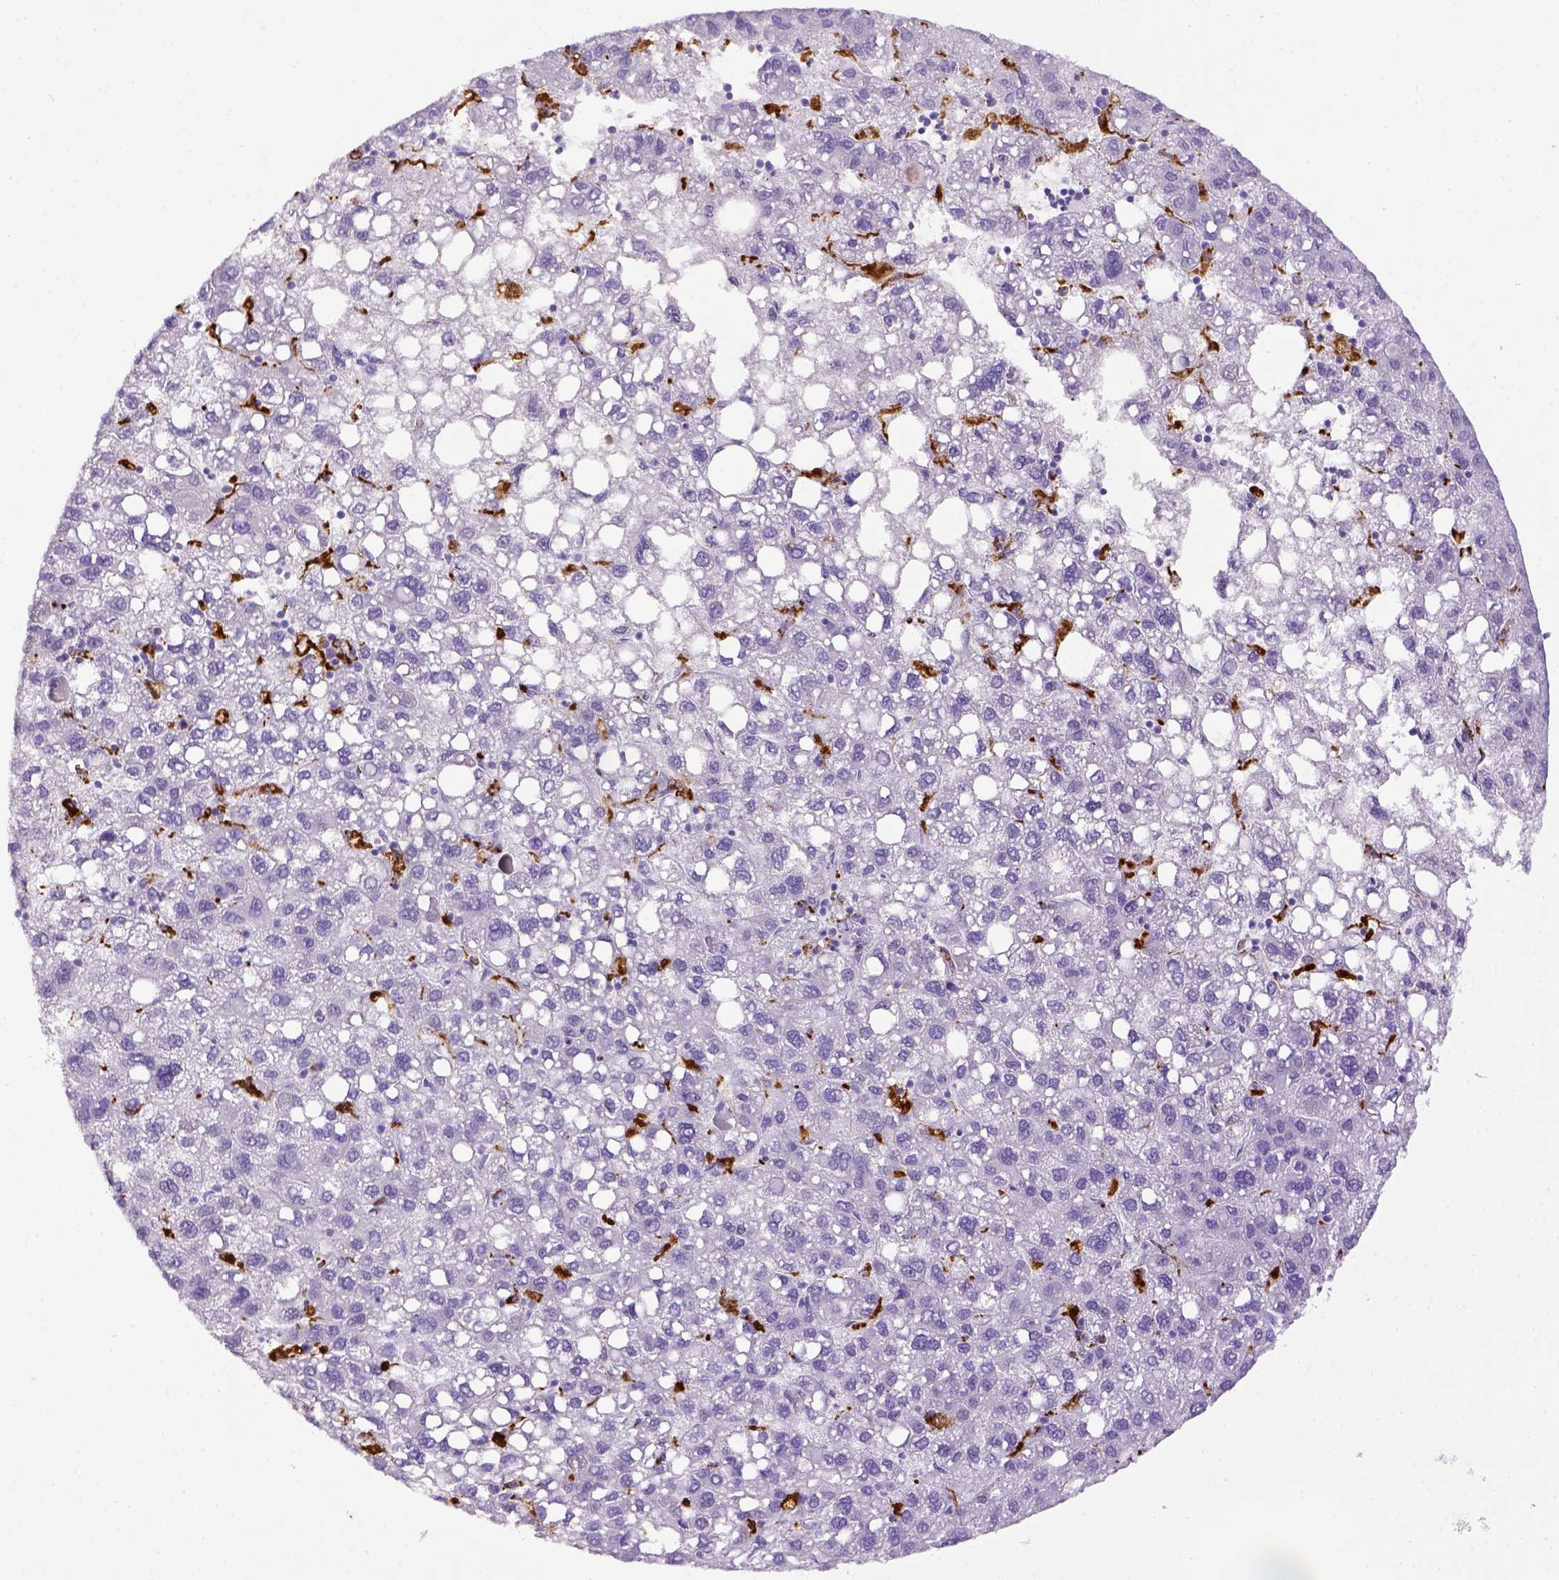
{"staining": {"intensity": "negative", "quantity": "none", "location": "none"}, "tissue": "liver cancer", "cell_type": "Tumor cells", "image_type": "cancer", "snomed": [{"axis": "morphology", "description": "Carcinoma, Hepatocellular, NOS"}, {"axis": "topography", "description": "Liver"}], "caption": "DAB (3,3'-diaminobenzidine) immunohistochemical staining of liver cancer (hepatocellular carcinoma) displays no significant expression in tumor cells.", "gene": "CD68", "patient": {"sex": "female", "age": 82}}